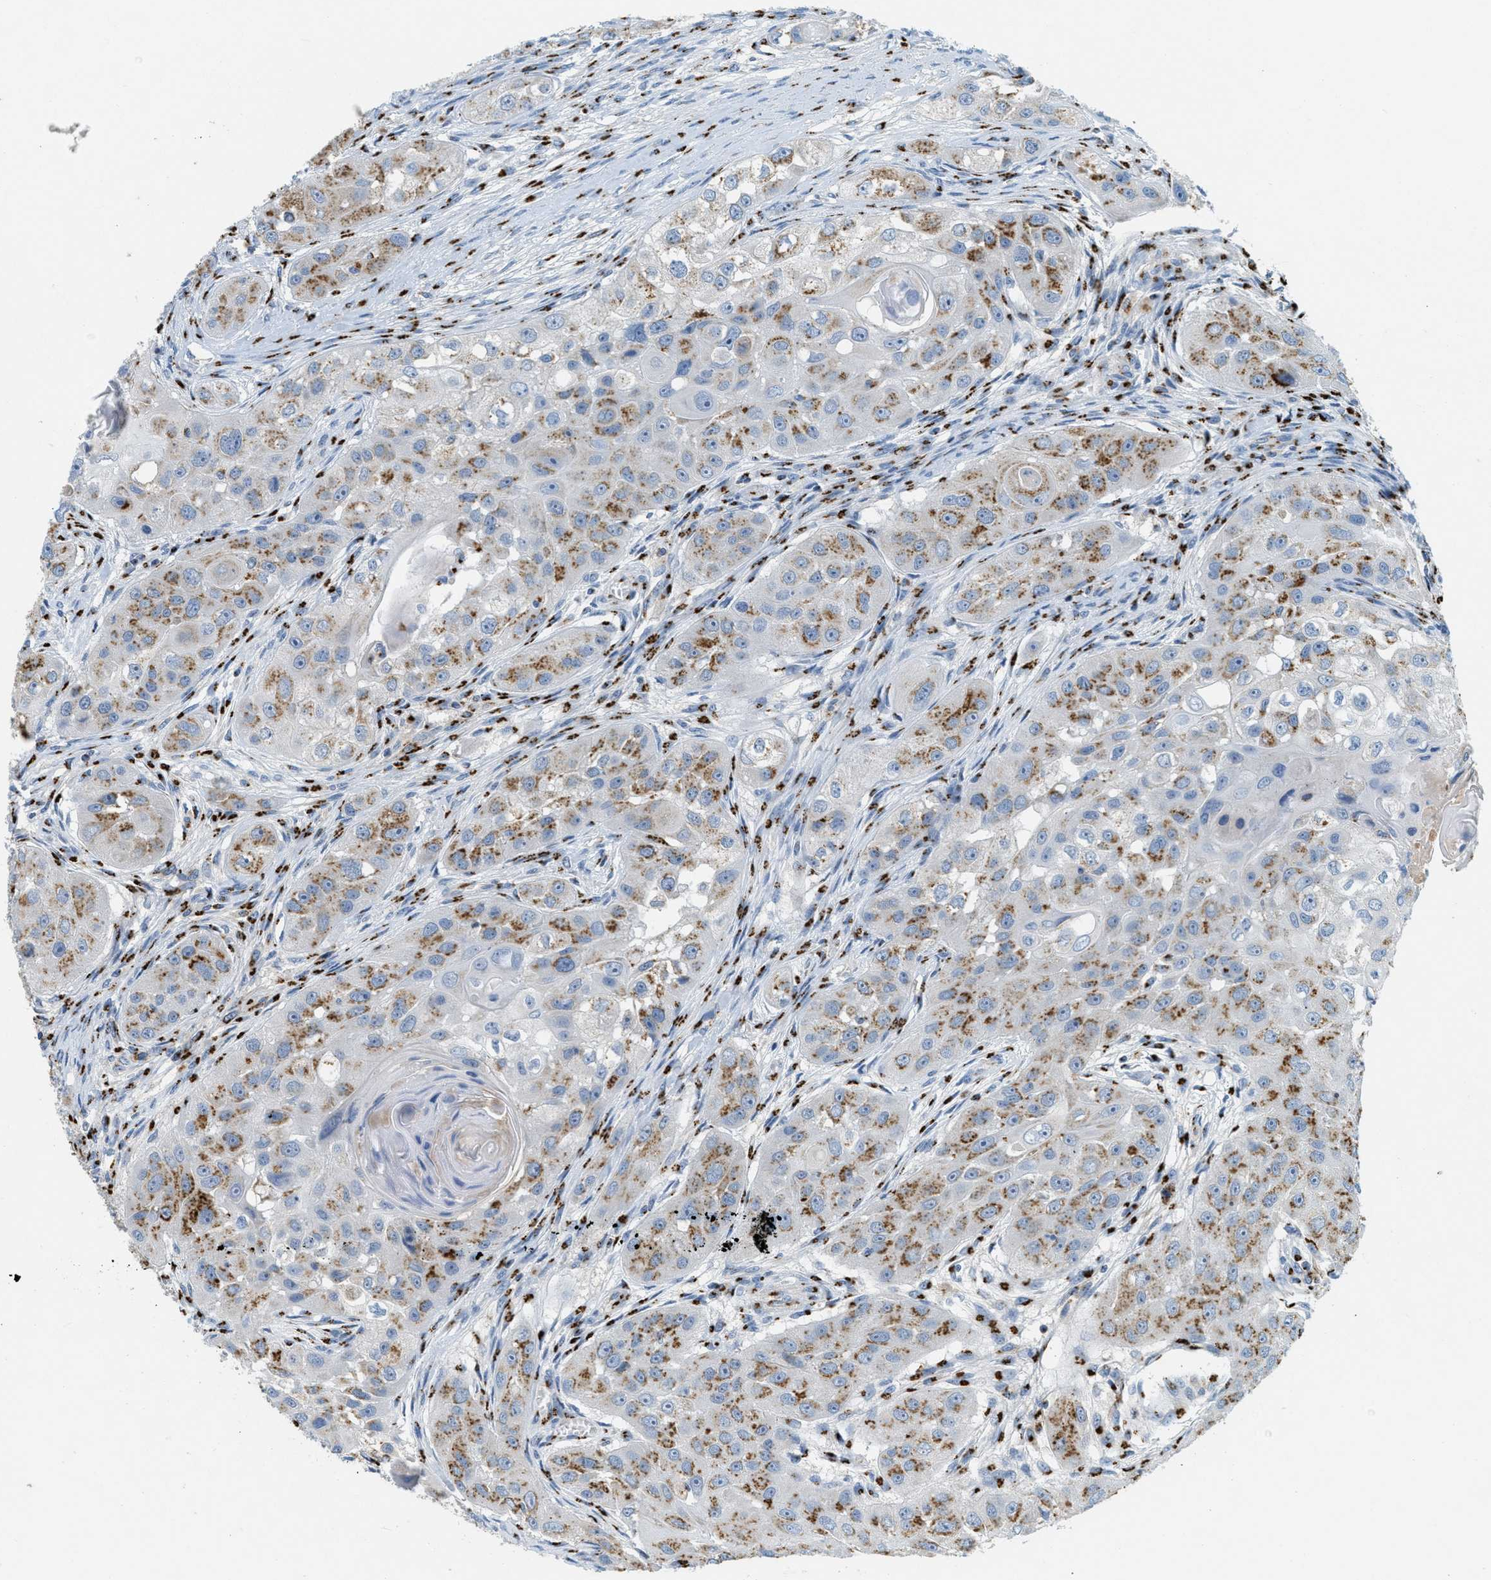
{"staining": {"intensity": "moderate", "quantity": "25%-75%", "location": "cytoplasmic/membranous"}, "tissue": "head and neck cancer", "cell_type": "Tumor cells", "image_type": "cancer", "snomed": [{"axis": "morphology", "description": "Normal tissue, NOS"}, {"axis": "morphology", "description": "Squamous cell carcinoma, NOS"}, {"axis": "topography", "description": "Skeletal muscle"}, {"axis": "topography", "description": "Head-Neck"}], "caption": "Protein staining demonstrates moderate cytoplasmic/membranous staining in approximately 25%-75% of tumor cells in squamous cell carcinoma (head and neck). The staining was performed using DAB (3,3'-diaminobenzidine), with brown indicating positive protein expression. Nuclei are stained blue with hematoxylin.", "gene": "ENTPD4", "patient": {"sex": "male", "age": 51}}